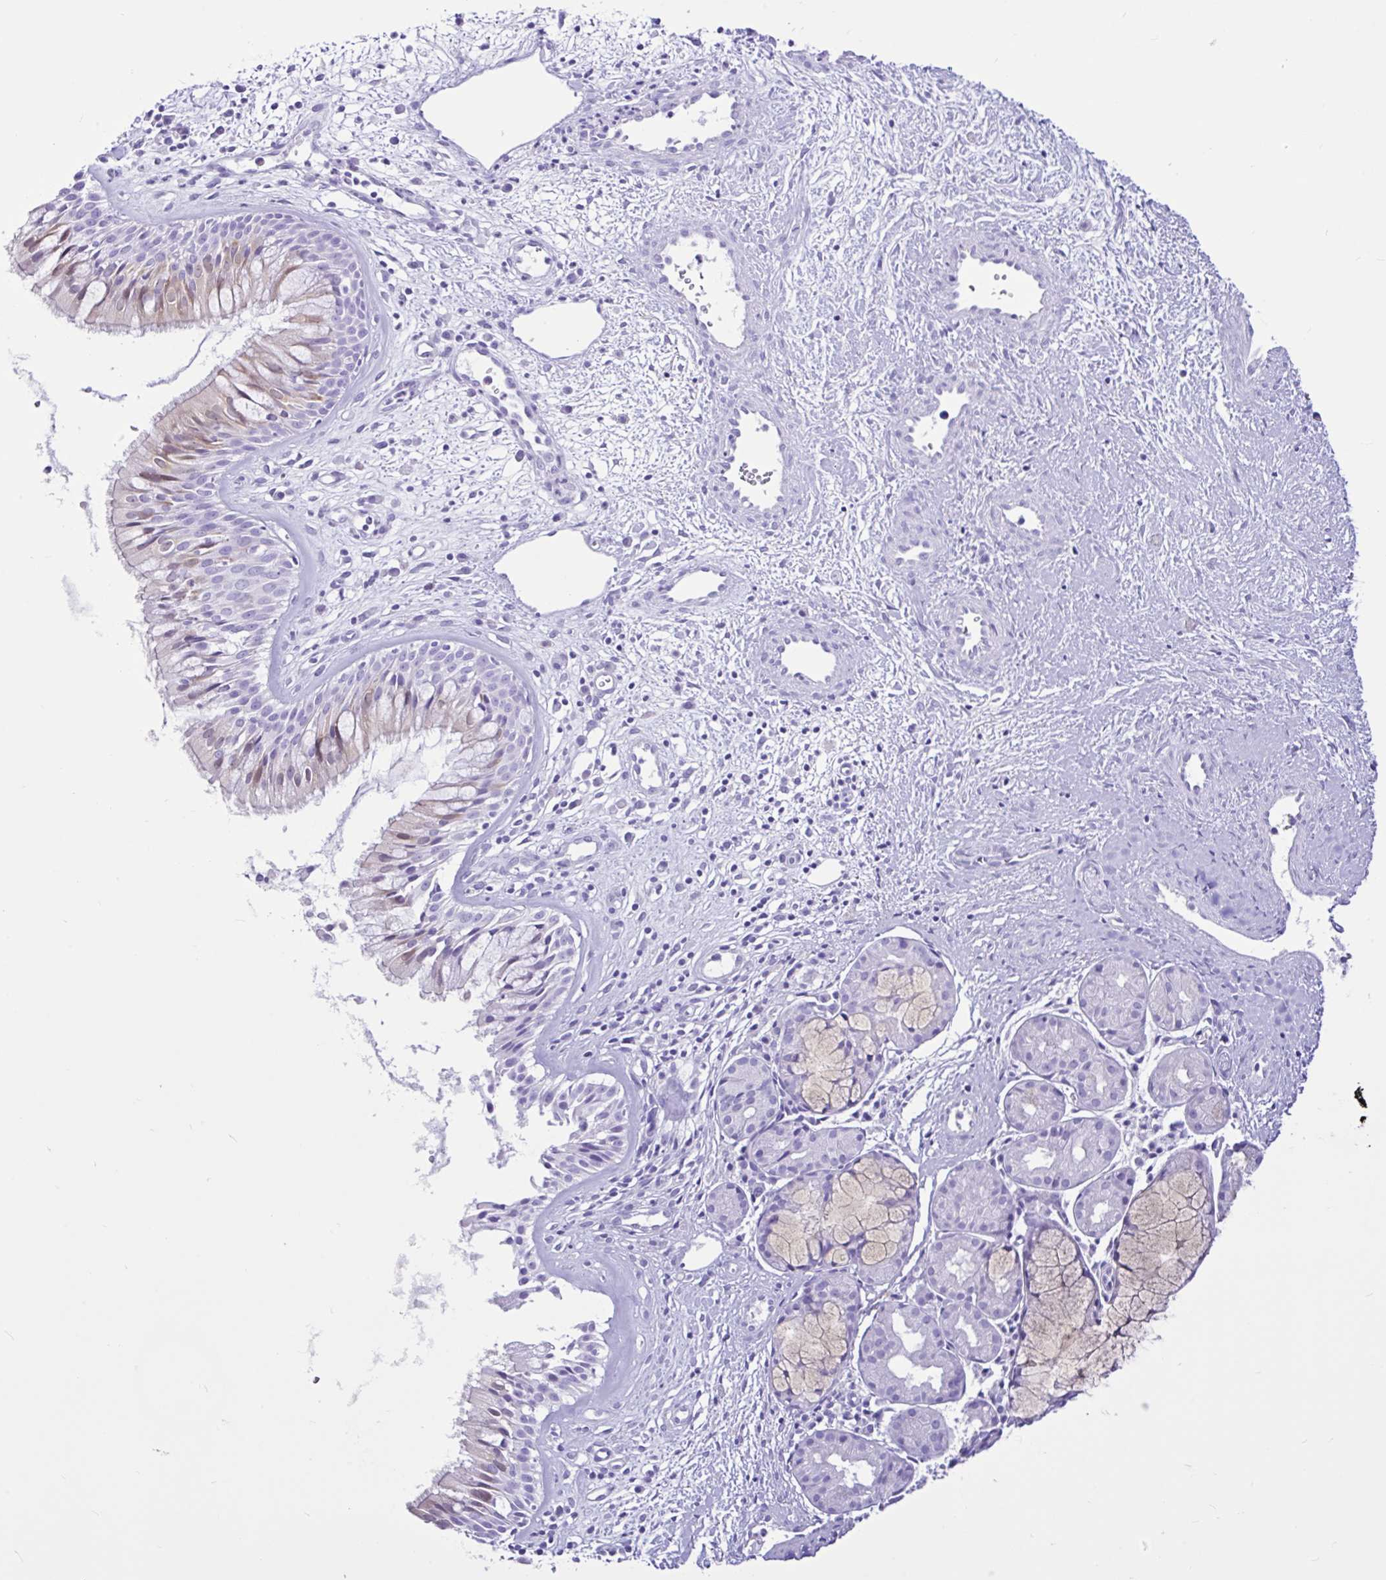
{"staining": {"intensity": "weak", "quantity": "<25%", "location": "cytoplasmic/membranous"}, "tissue": "nasopharynx", "cell_type": "Respiratory epithelial cells", "image_type": "normal", "snomed": [{"axis": "morphology", "description": "Normal tissue, NOS"}, {"axis": "topography", "description": "Nasopharynx"}], "caption": "This is an IHC micrograph of normal nasopharynx. There is no positivity in respiratory epithelial cells.", "gene": "CYP19A1", "patient": {"sex": "male", "age": 65}}